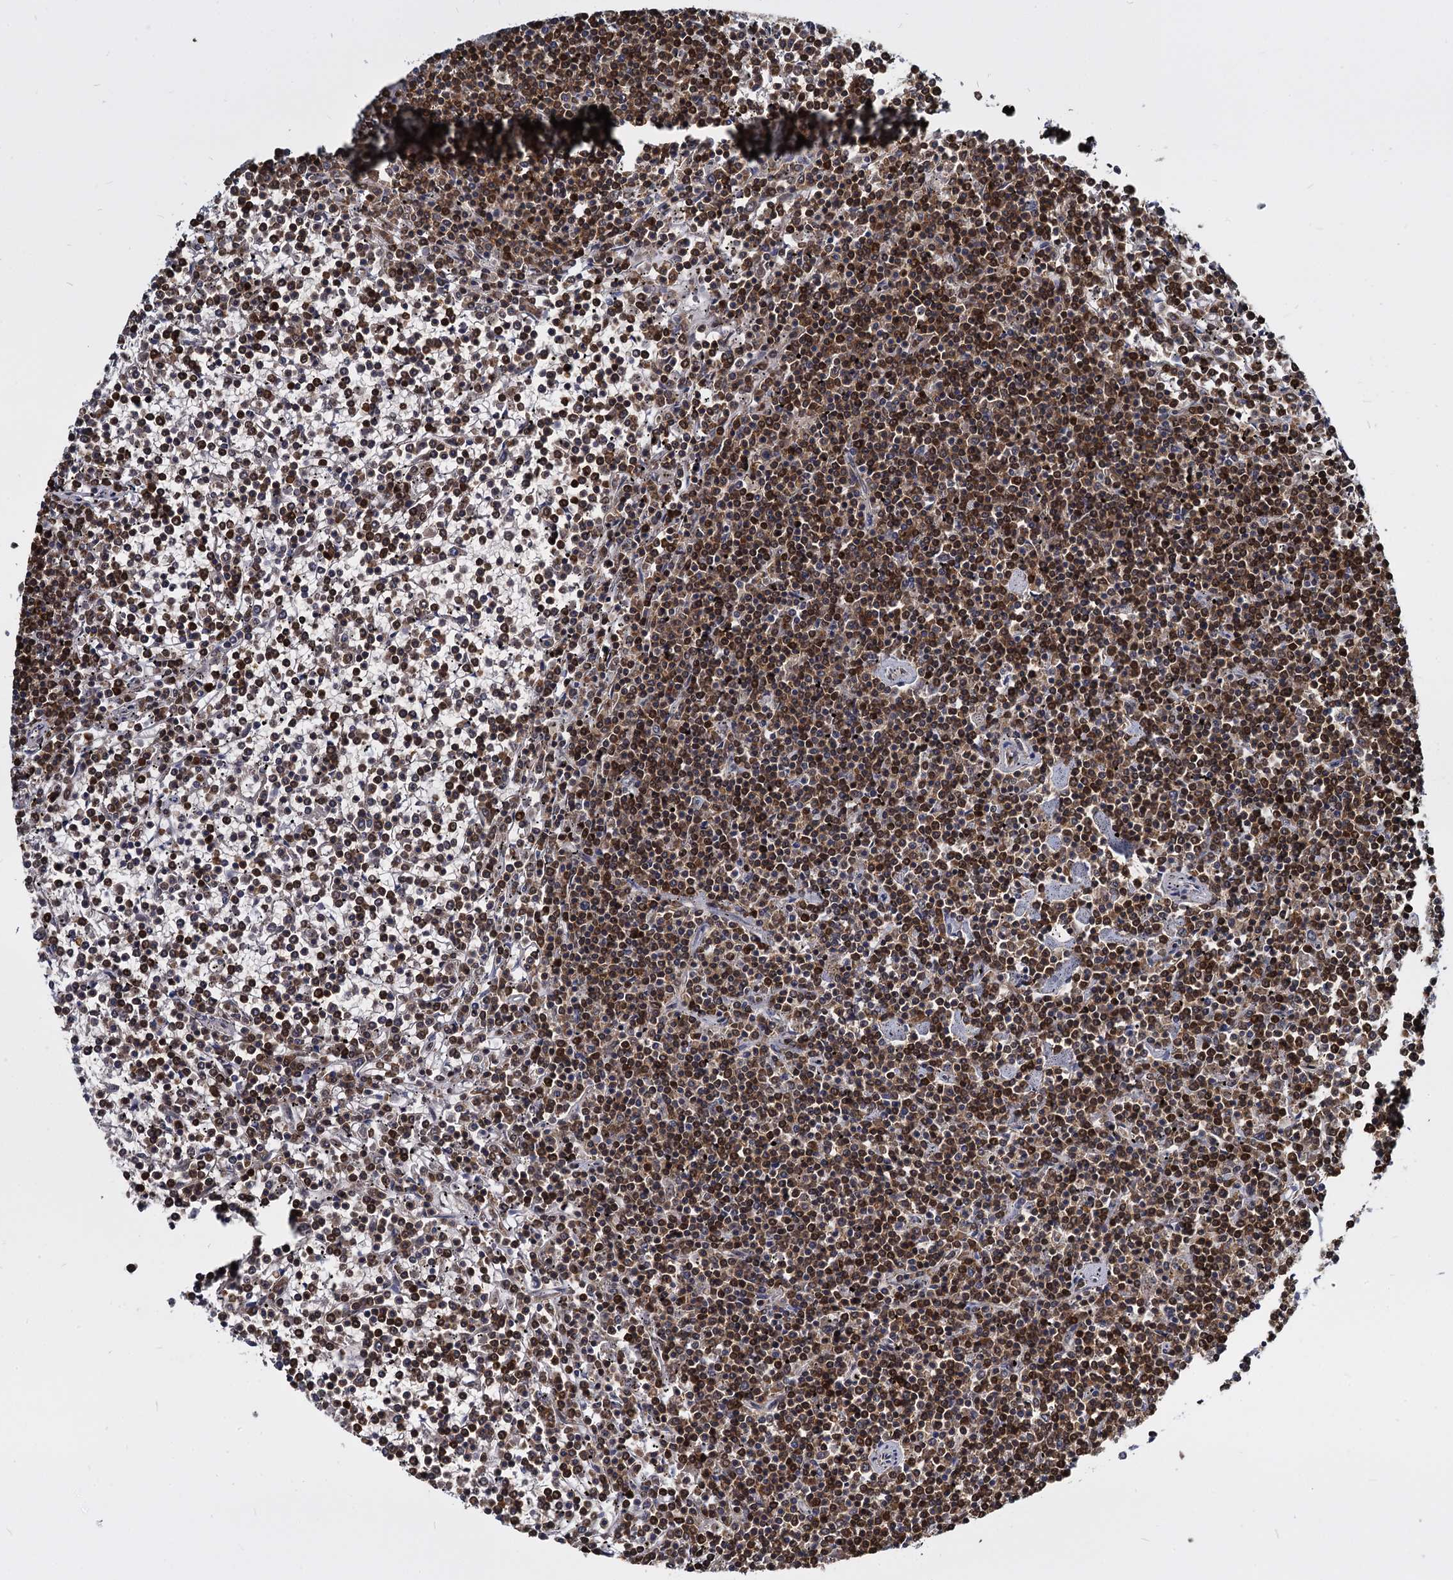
{"staining": {"intensity": "strong", "quantity": ">75%", "location": "nuclear"}, "tissue": "lymphoma", "cell_type": "Tumor cells", "image_type": "cancer", "snomed": [{"axis": "morphology", "description": "Malignant lymphoma, non-Hodgkin's type, Low grade"}, {"axis": "topography", "description": "Spleen"}], "caption": "Low-grade malignant lymphoma, non-Hodgkin's type was stained to show a protein in brown. There is high levels of strong nuclear staining in approximately >75% of tumor cells.", "gene": "DCPS", "patient": {"sex": "female", "age": 19}}